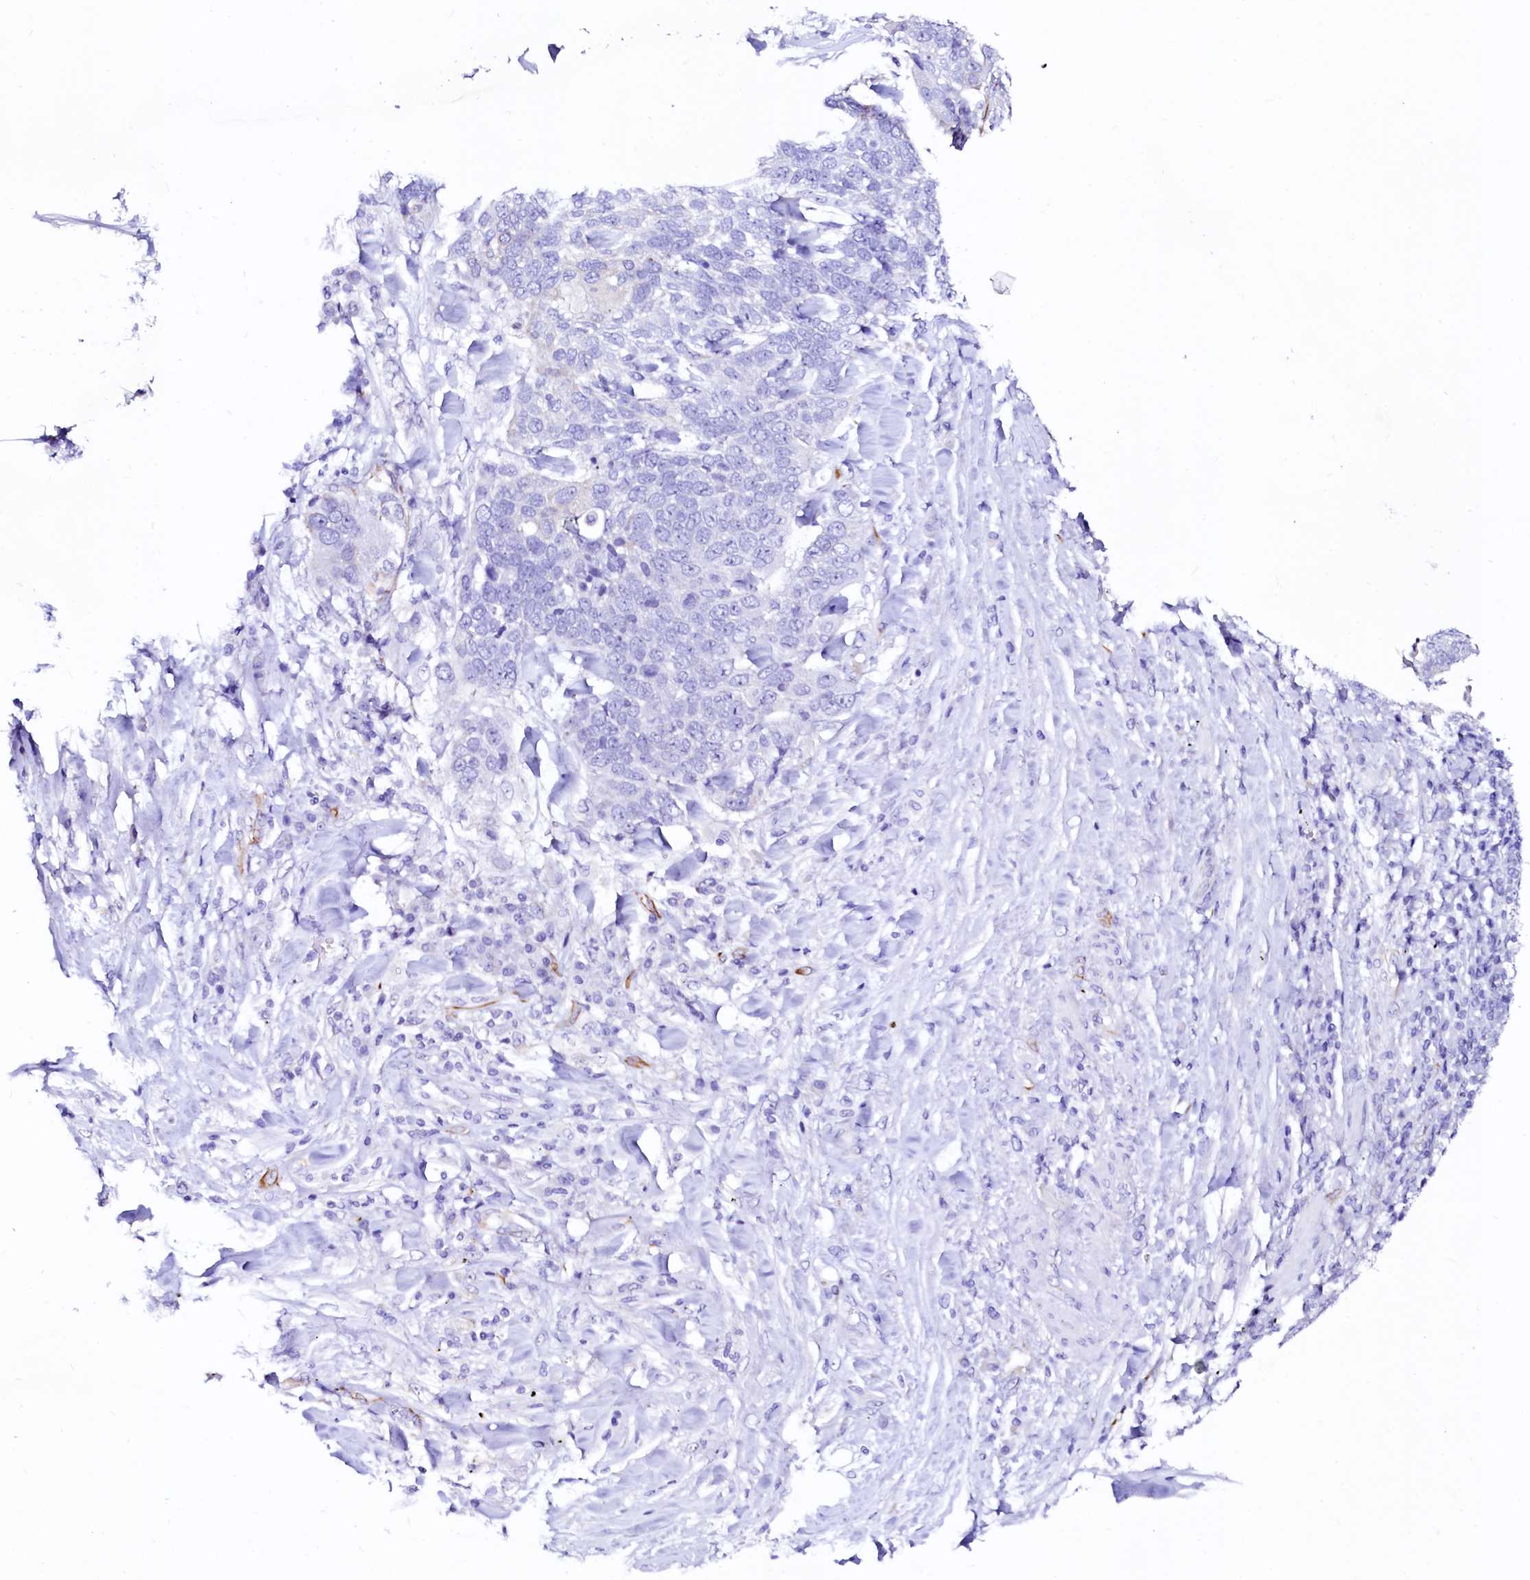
{"staining": {"intensity": "negative", "quantity": "none", "location": "none"}, "tissue": "lung cancer", "cell_type": "Tumor cells", "image_type": "cancer", "snomed": [{"axis": "morphology", "description": "Squamous cell carcinoma, NOS"}, {"axis": "topography", "description": "Lung"}], "caption": "This histopathology image is of lung cancer (squamous cell carcinoma) stained with immunohistochemistry (IHC) to label a protein in brown with the nuclei are counter-stained blue. There is no expression in tumor cells.", "gene": "SFR1", "patient": {"sex": "male", "age": 66}}